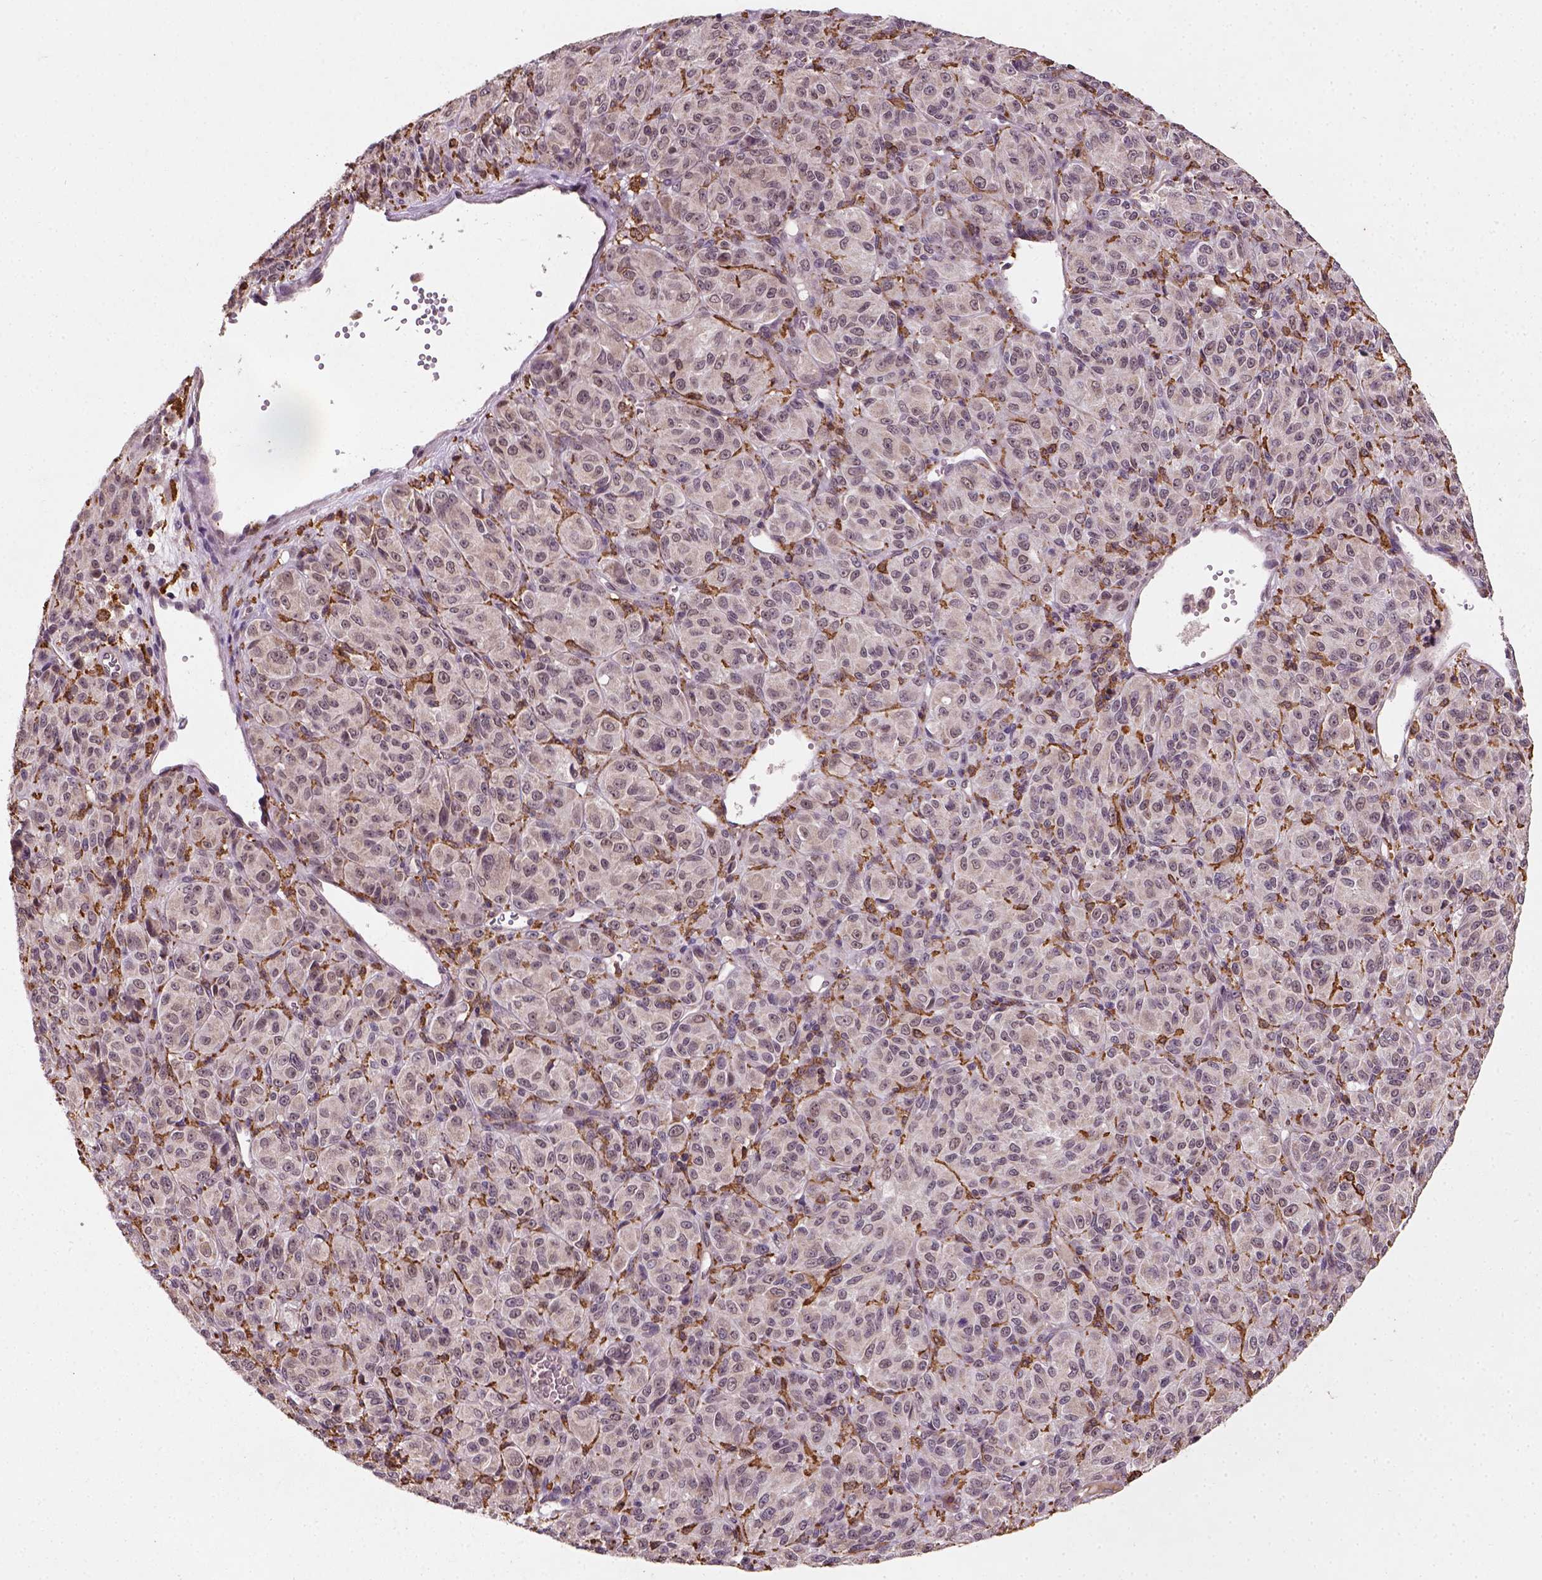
{"staining": {"intensity": "negative", "quantity": "none", "location": "none"}, "tissue": "melanoma", "cell_type": "Tumor cells", "image_type": "cancer", "snomed": [{"axis": "morphology", "description": "Malignant melanoma, Metastatic site"}, {"axis": "topography", "description": "Brain"}], "caption": "This is an immunohistochemistry histopathology image of human malignant melanoma (metastatic site). There is no expression in tumor cells.", "gene": "CAMKK1", "patient": {"sex": "female", "age": 56}}